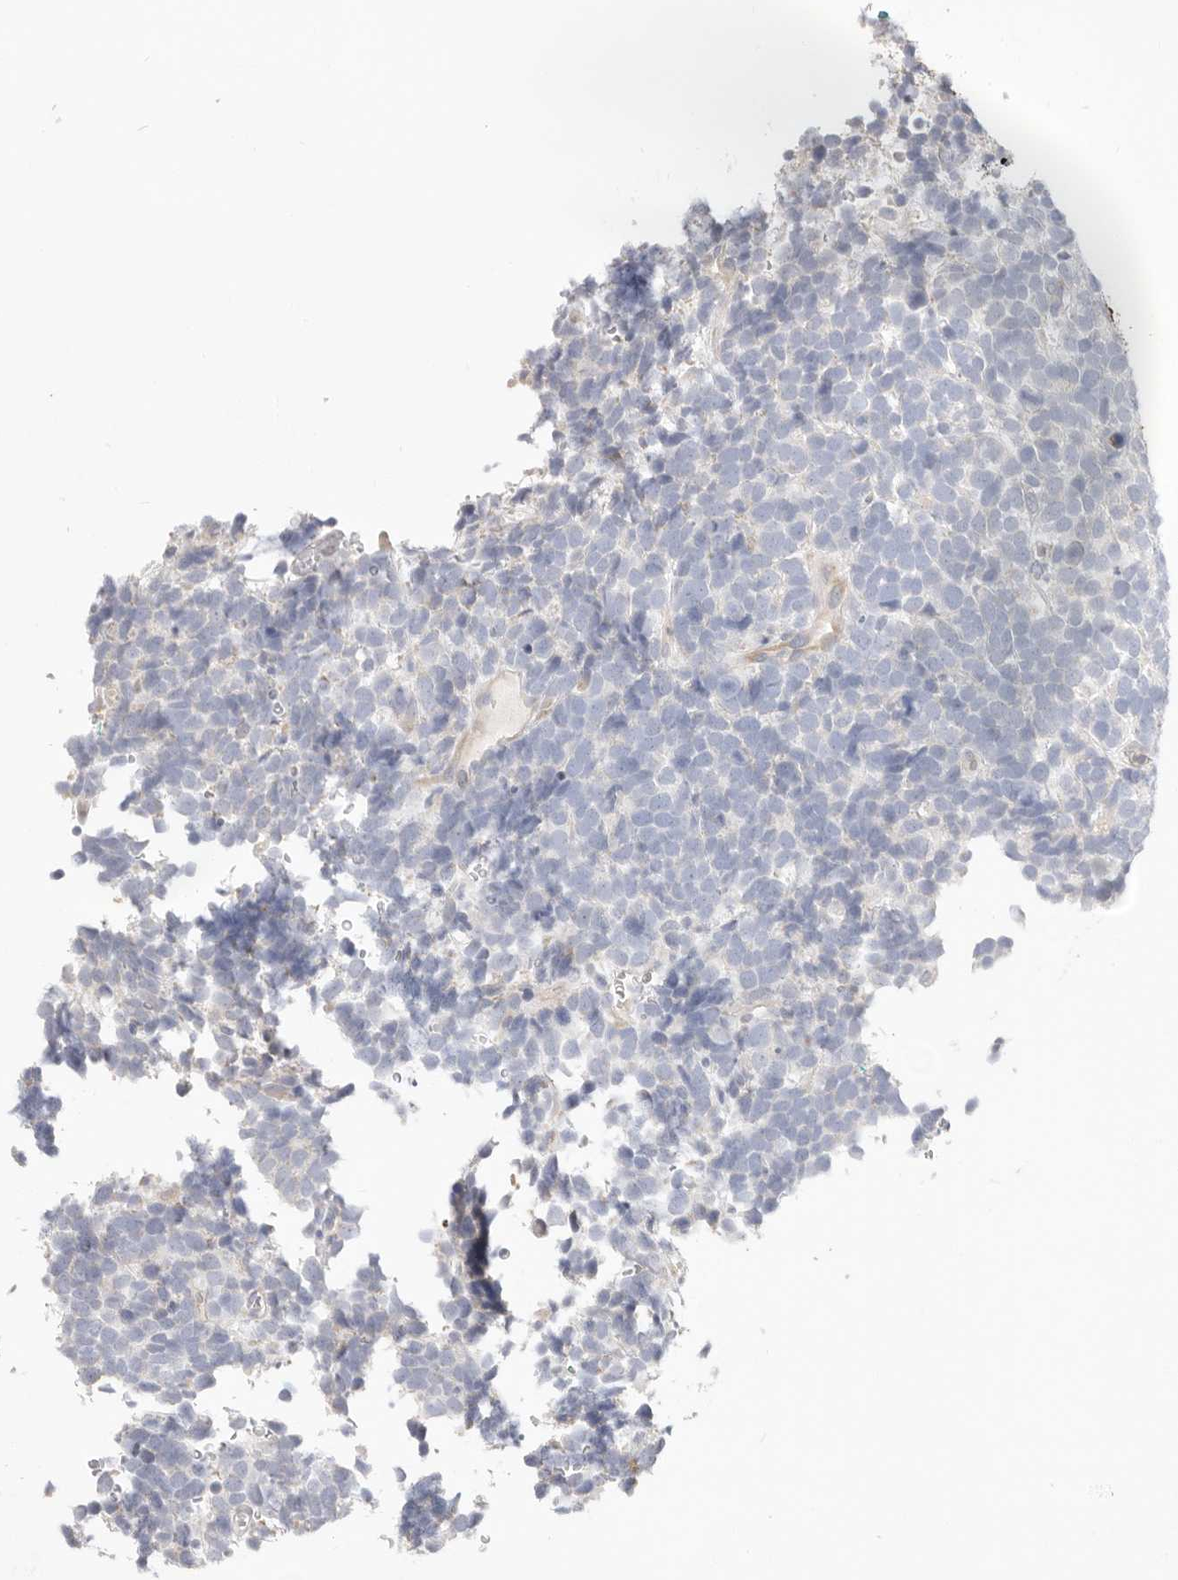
{"staining": {"intensity": "negative", "quantity": "none", "location": "none"}, "tissue": "urothelial cancer", "cell_type": "Tumor cells", "image_type": "cancer", "snomed": [{"axis": "morphology", "description": "Urothelial carcinoma, High grade"}, {"axis": "topography", "description": "Urinary bladder"}], "caption": "Immunohistochemistry image of human urothelial cancer stained for a protein (brown), which demonstrates no expression in tumor cells.", "gene": "USH1C", "patient": {"sex": "female", "age": 82}}